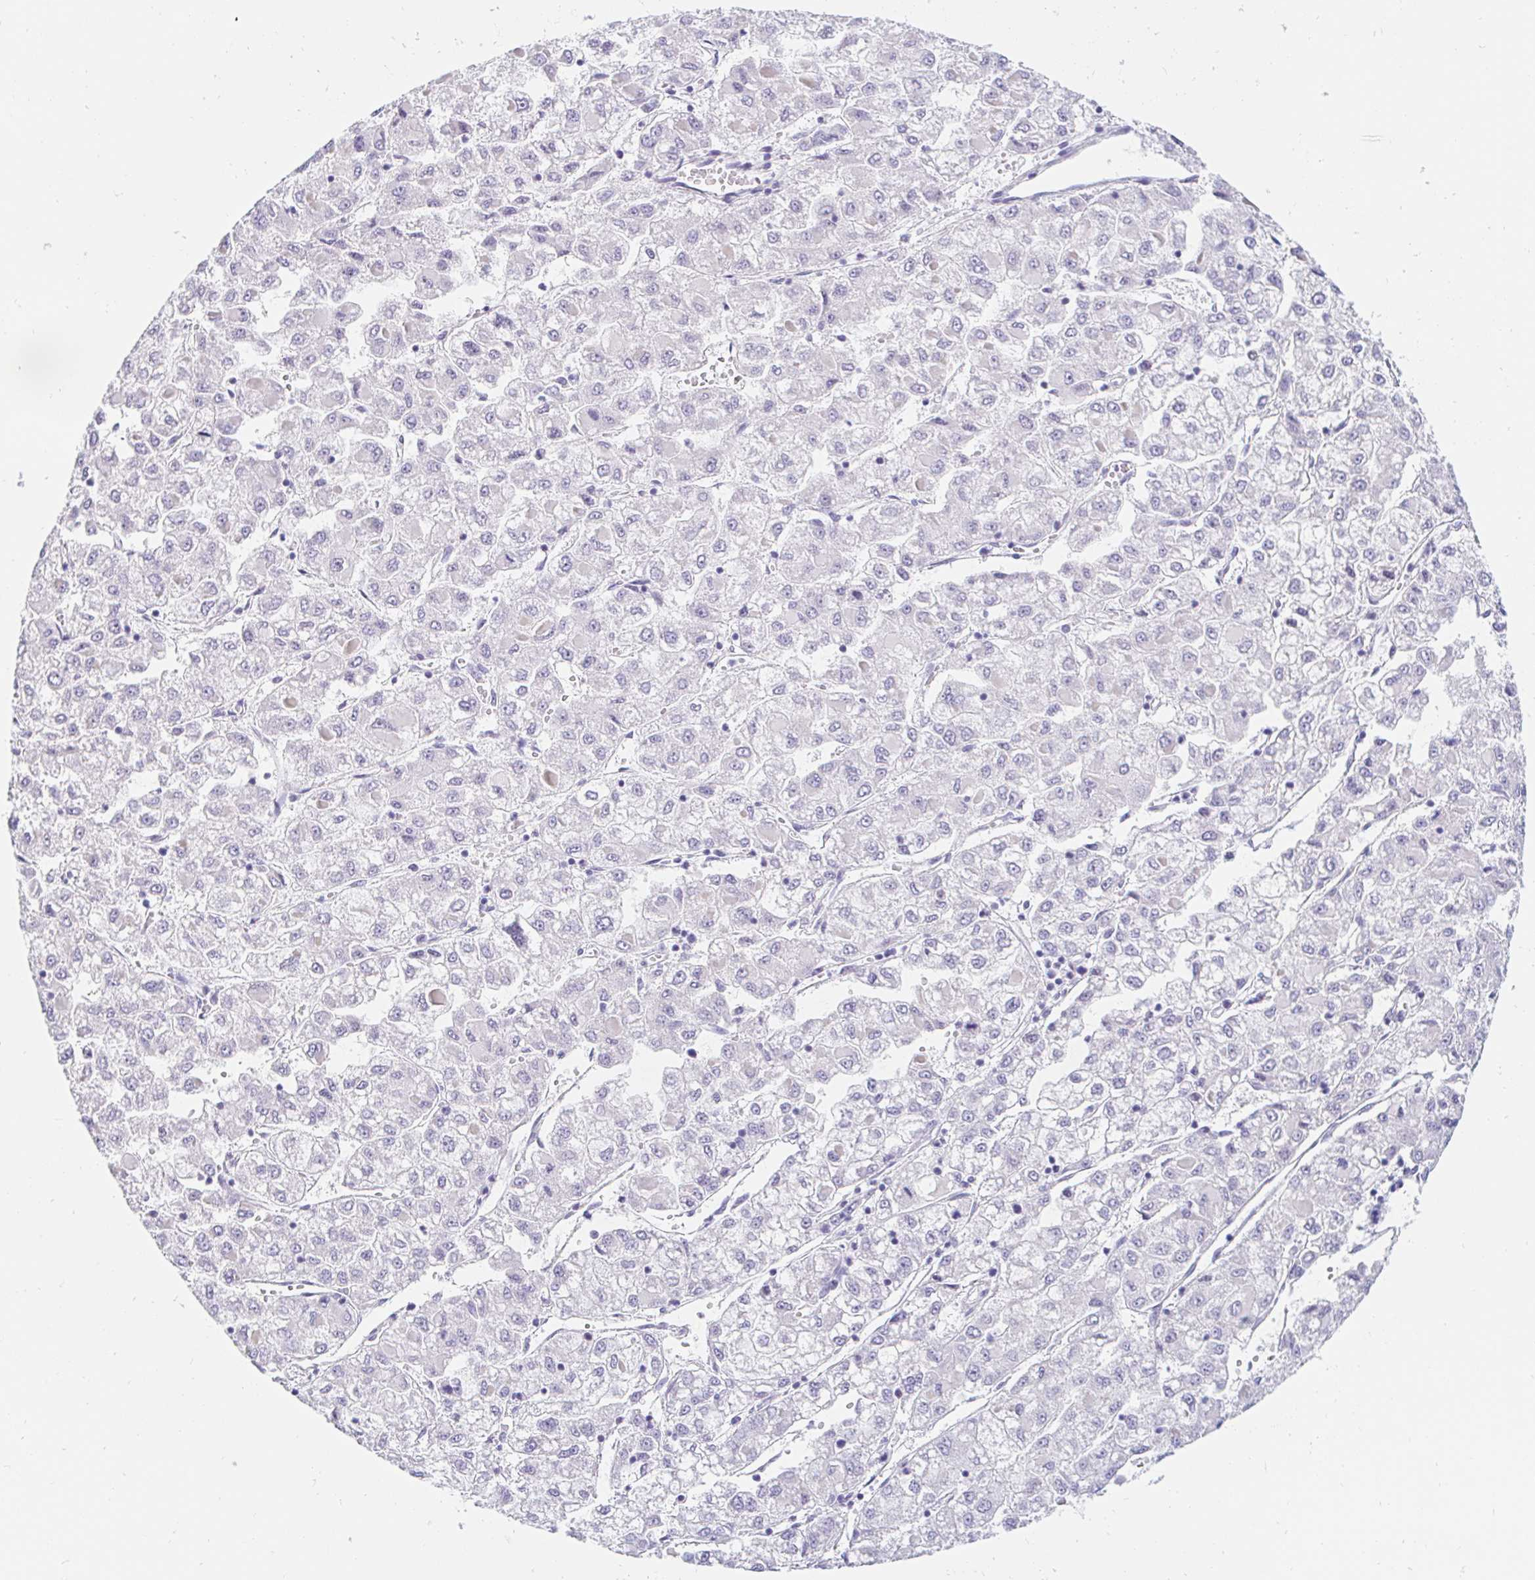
{"staining": {"intensity": "negative", "quantity": "none", "location": "none"}, "tissue": "liver cancer", "cell_type": "Tumor cells", "image_type": "cancer", "snomed": [{"axis": "morphology", "description": "Carcinoma, Hepatocellular, NOS"}, {"axis": "topography", "description": "Liver"}], "caption": "Tumor cells are negative for brown protein staining in liver hepatocellular carcinoma.", "gene": "TEX44", "patient": {"sex": "male", "age": 40}}